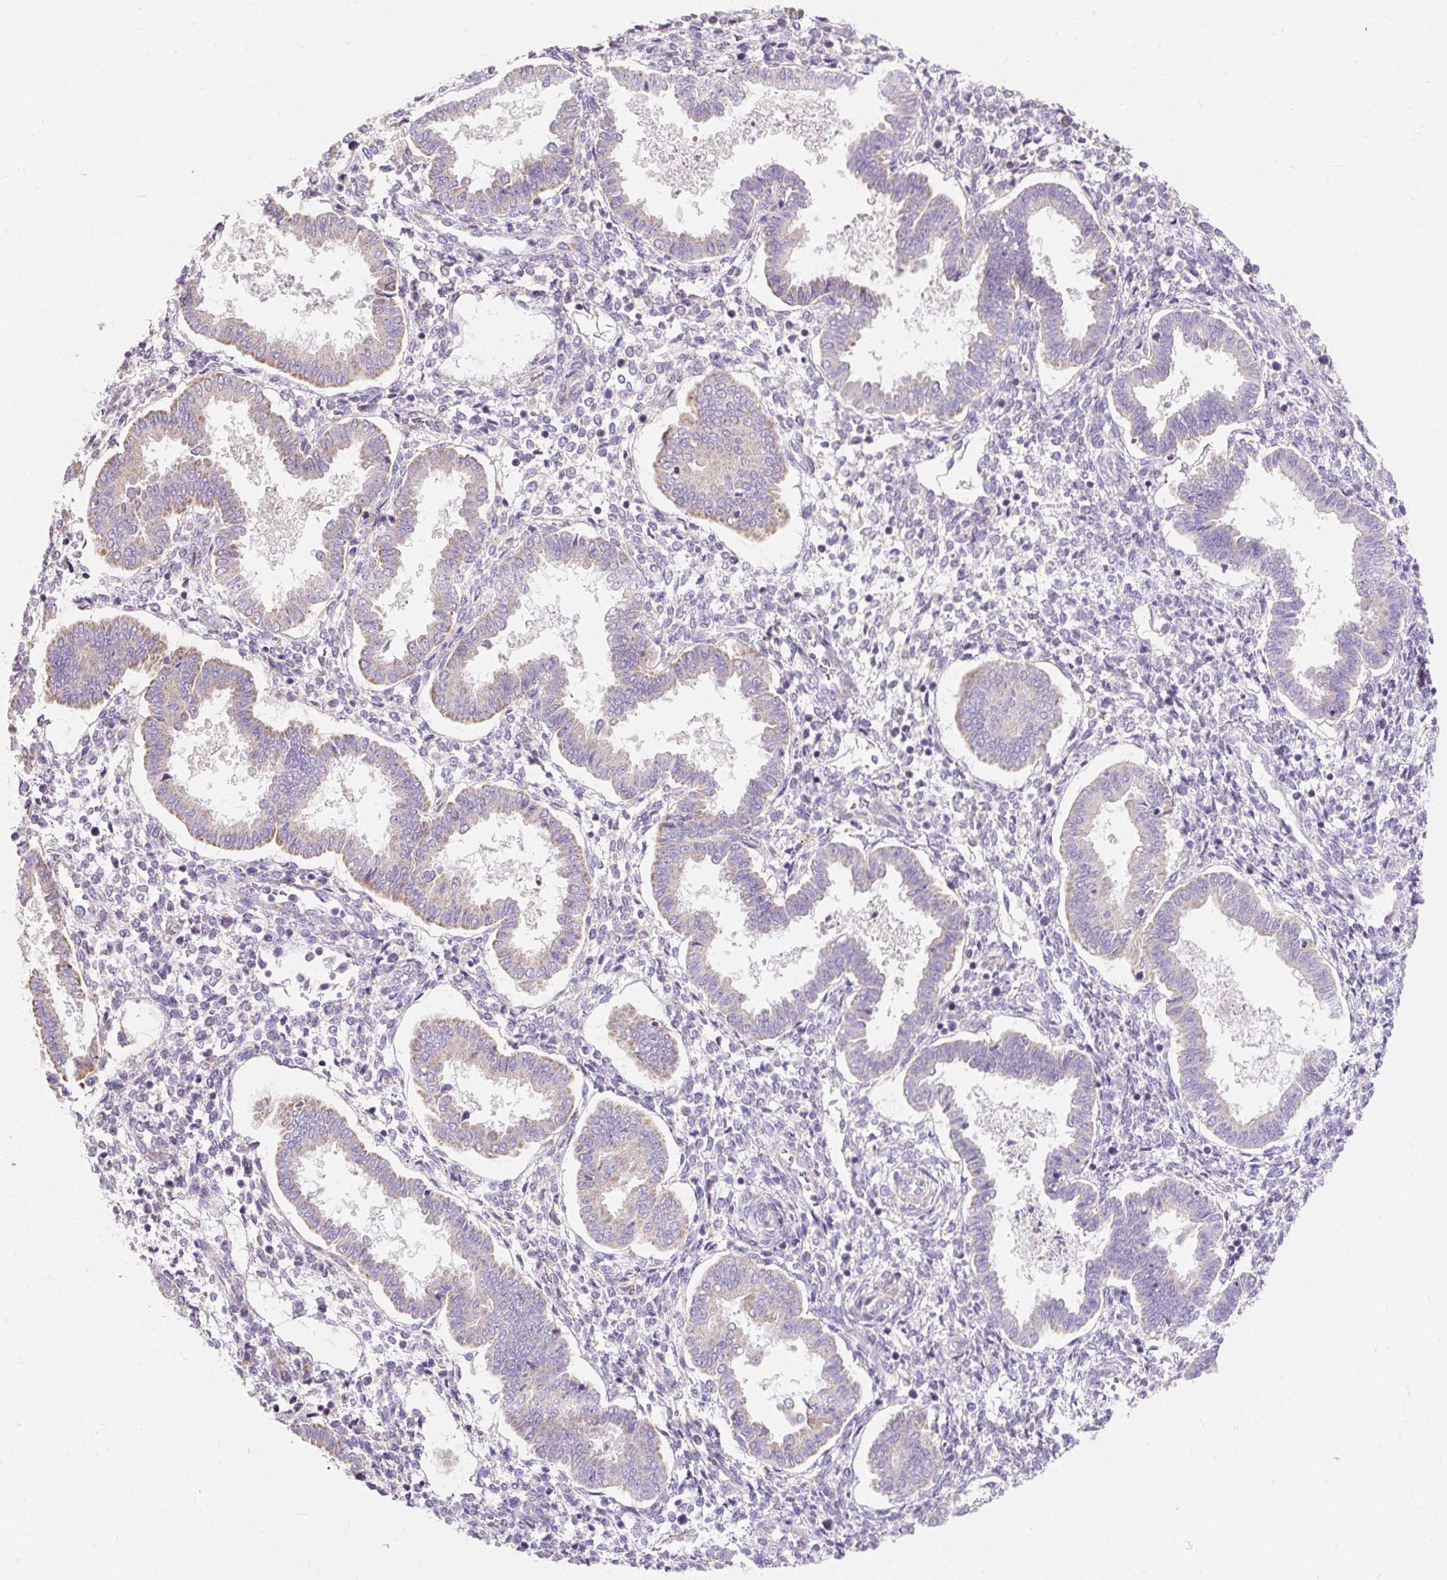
{"staining": {"intensity": "negative", "quantity": "none", "location": "none"}, "tissue": "endometrium", "cell_type": "Cells in endometrial stroma", "image_type": "normal", "snomed": [{"axis": "morphology", "description": "Normal tissue, NOS"}, {"axis": "topography", "description": "Endometrium"}], "caption": "The photomicrograph reveals no significant expression in cells in endometrial stroma of endometrium.", "gene": "PMAIP1", "patient": {"sex": "female", "age": 24}}